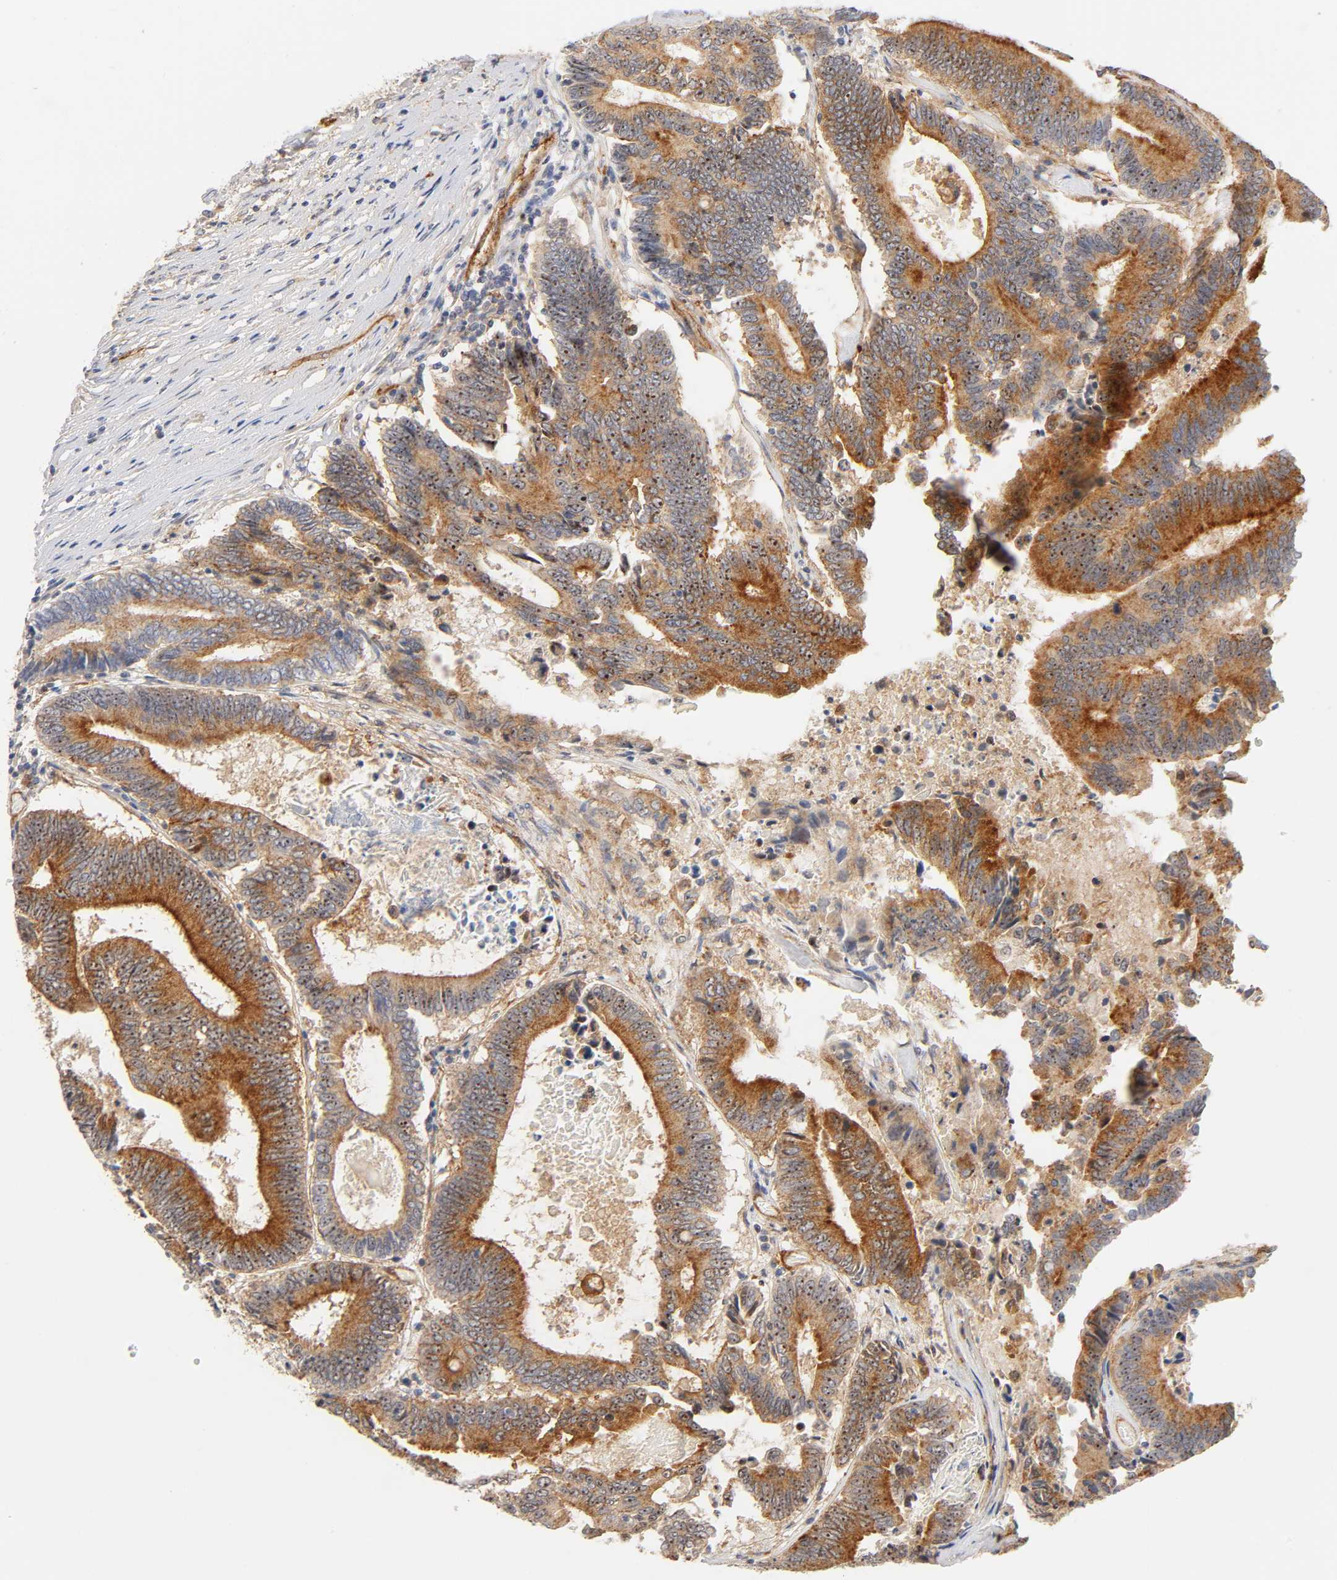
{"staining": {"intensity": "strong", "quantity": ">75%", "location": "cytoplasmic/membranous,nuclear"}, "tissue": "colorectal cancer", "cell_type": "Tumor cells", "image_type": "cancer", "snomed": [{"axis": "morphology", "description": "Adenocarcinoma, NOS"}, {"axis": "topography", "description": "Colon"}], "caption": "Protein expression analysis of human adenocarcinoma (colorectal) reveals strong cytoplasmic/membranous and nuclear staining in approximately >75% of tumor cells.", "gene": "PLD1", "patient": {"sex": "female", "age": 78}}